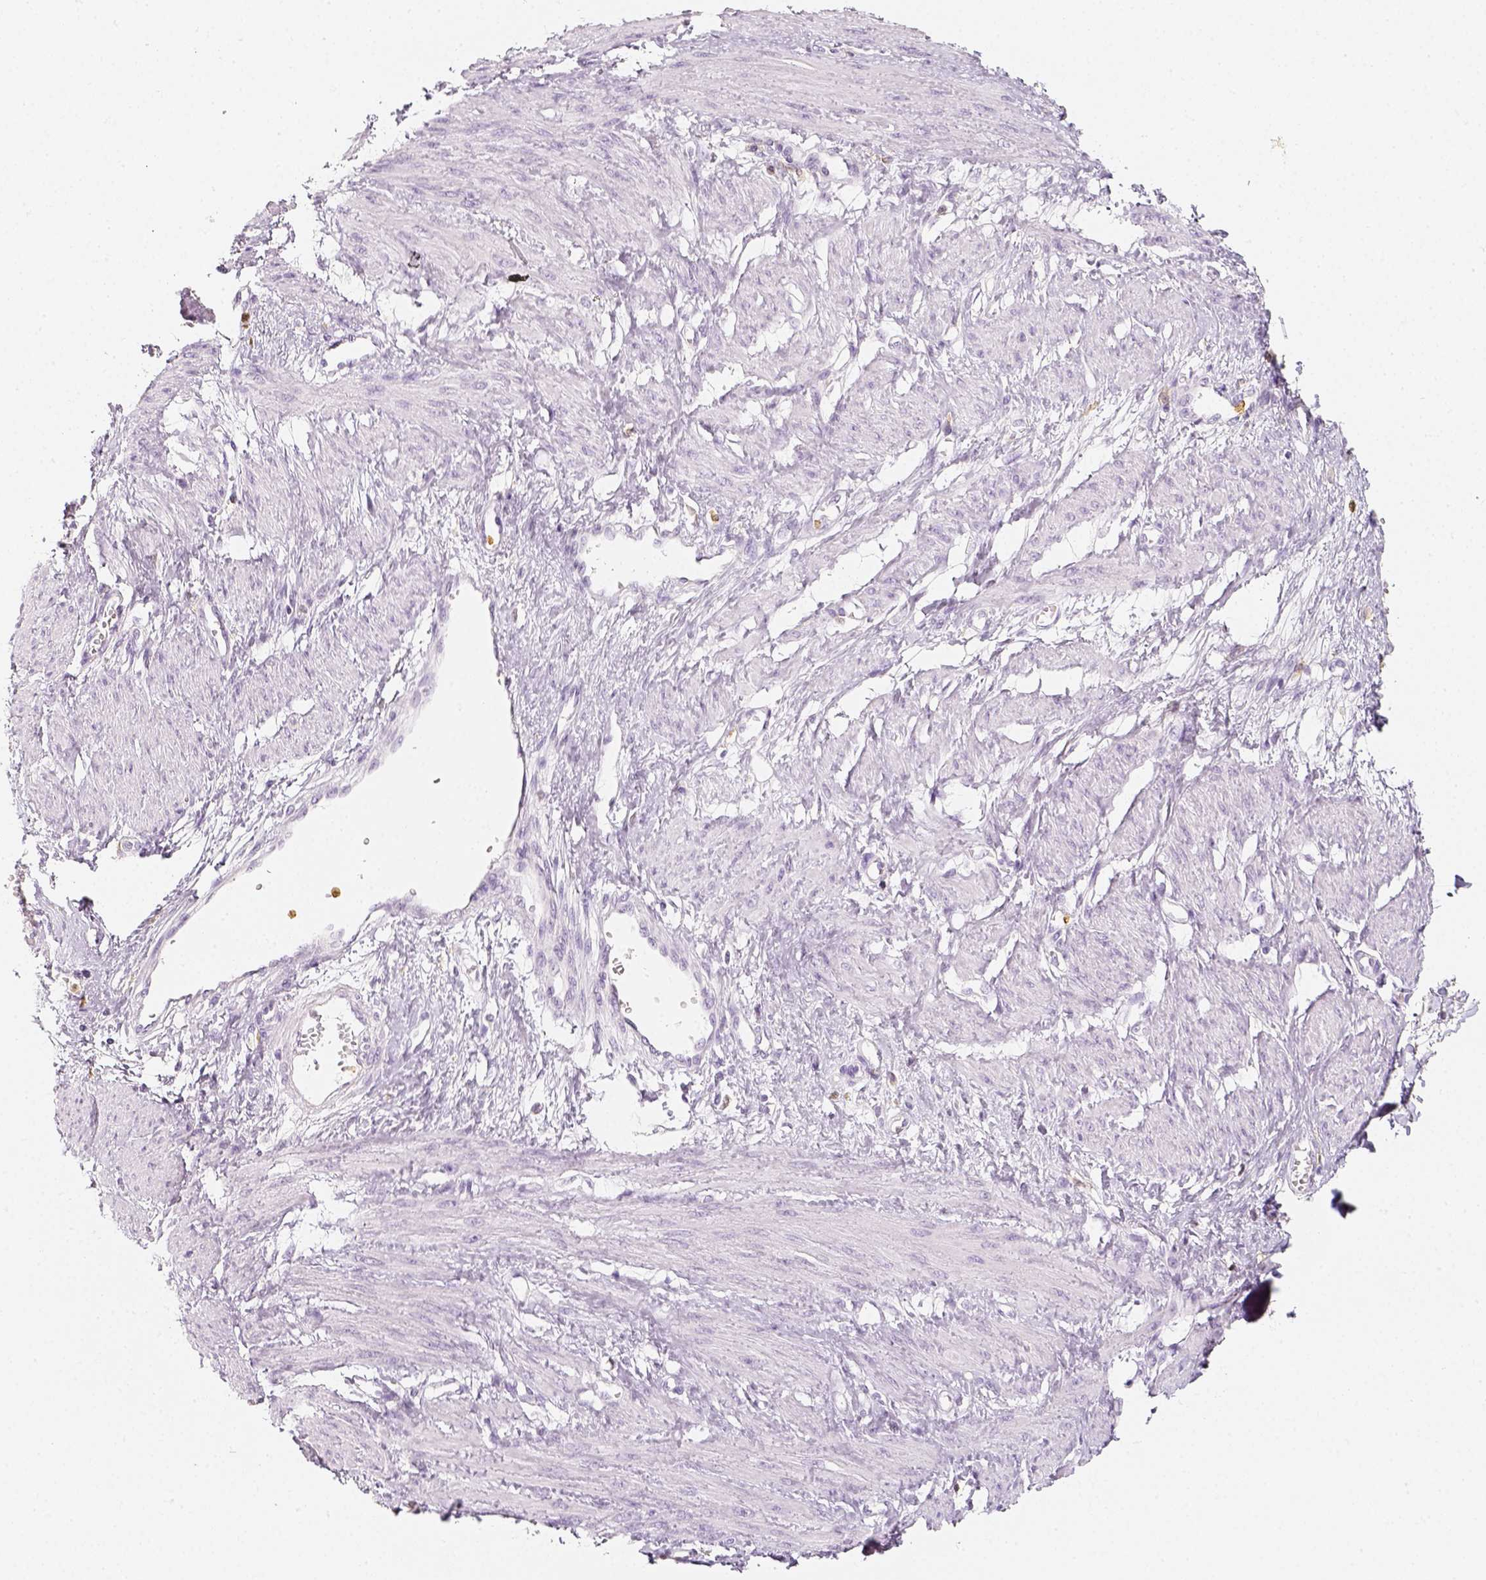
{"staining": {"intensity": "negative", "quantity": "none", "location": "none"}, "tissue": "smooth muscle", "cell_type": "Smooth muscle cells", "image_type": "normal", "snomed": [{"axis": "morphology", "description": "Normal tissue, NOS"}, {"axis": "topography", "description": "Smooth muscle"}, {"axis": "topography", "description": "Uterus"}], "caption": "Photomicrograph shows no protein staining in smooth muscle cells of benign smooth muscle.", "gene": "NECAB2", "patient": {"sex": "female", "age": 39}}